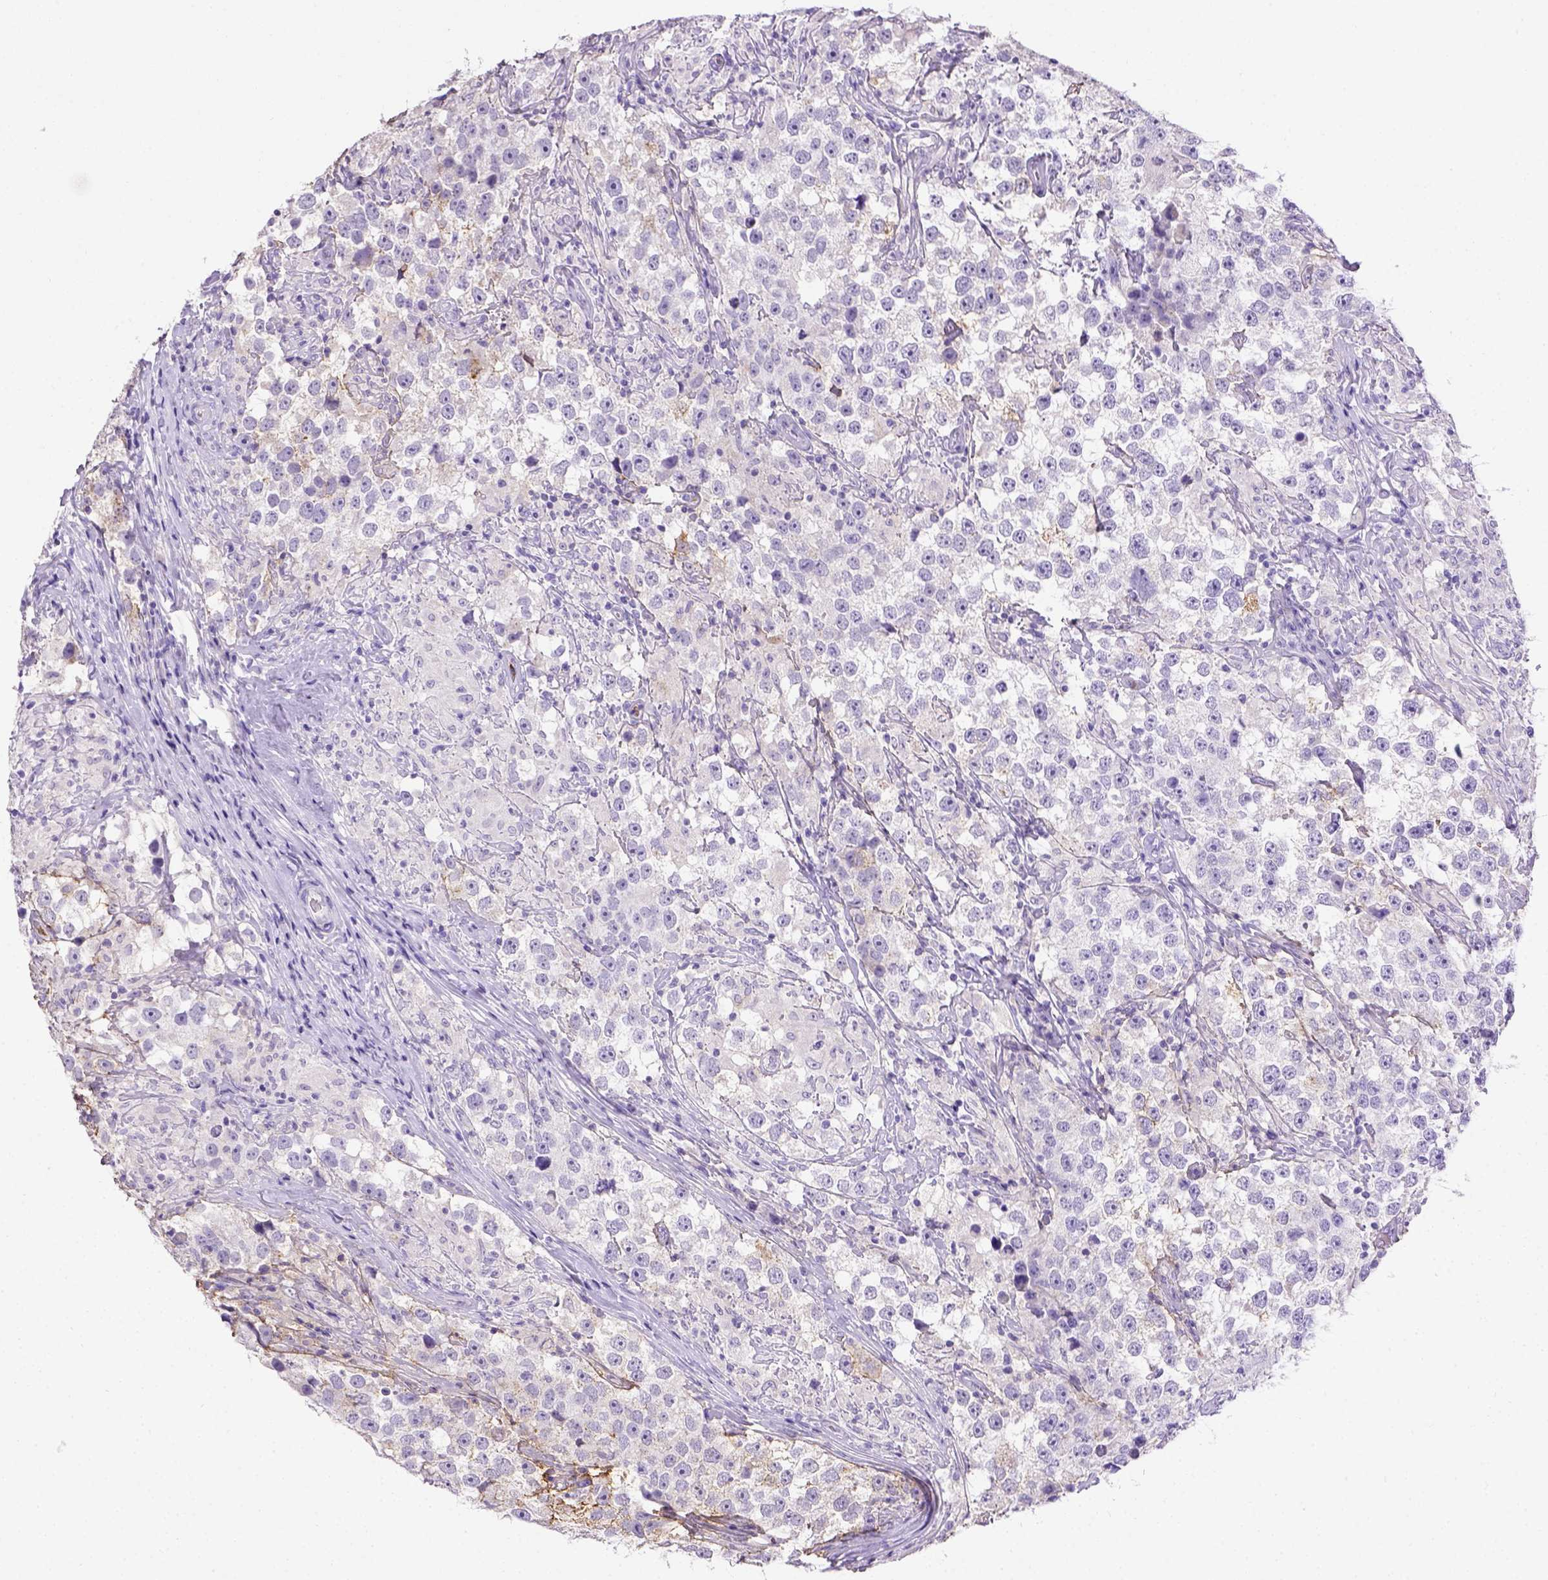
{"staining": {"intensity": "negative", "quantity": "none", "location": "none"}, "tissue": "testis cancer", "cell_type": "Tumor cells", "image_type": "cancer", "snomed": [{"axis": "morphology", "description": "Seminoma, NOS"}, {"axis": "topography", "description": "Testis"}], "caption": "Immunohistochemical staining of human testis seminoma demonstrates no significant positivity in tumor cells.", "gene": "B3GAT1", "patient": {"sex": "male", "age": 46}}